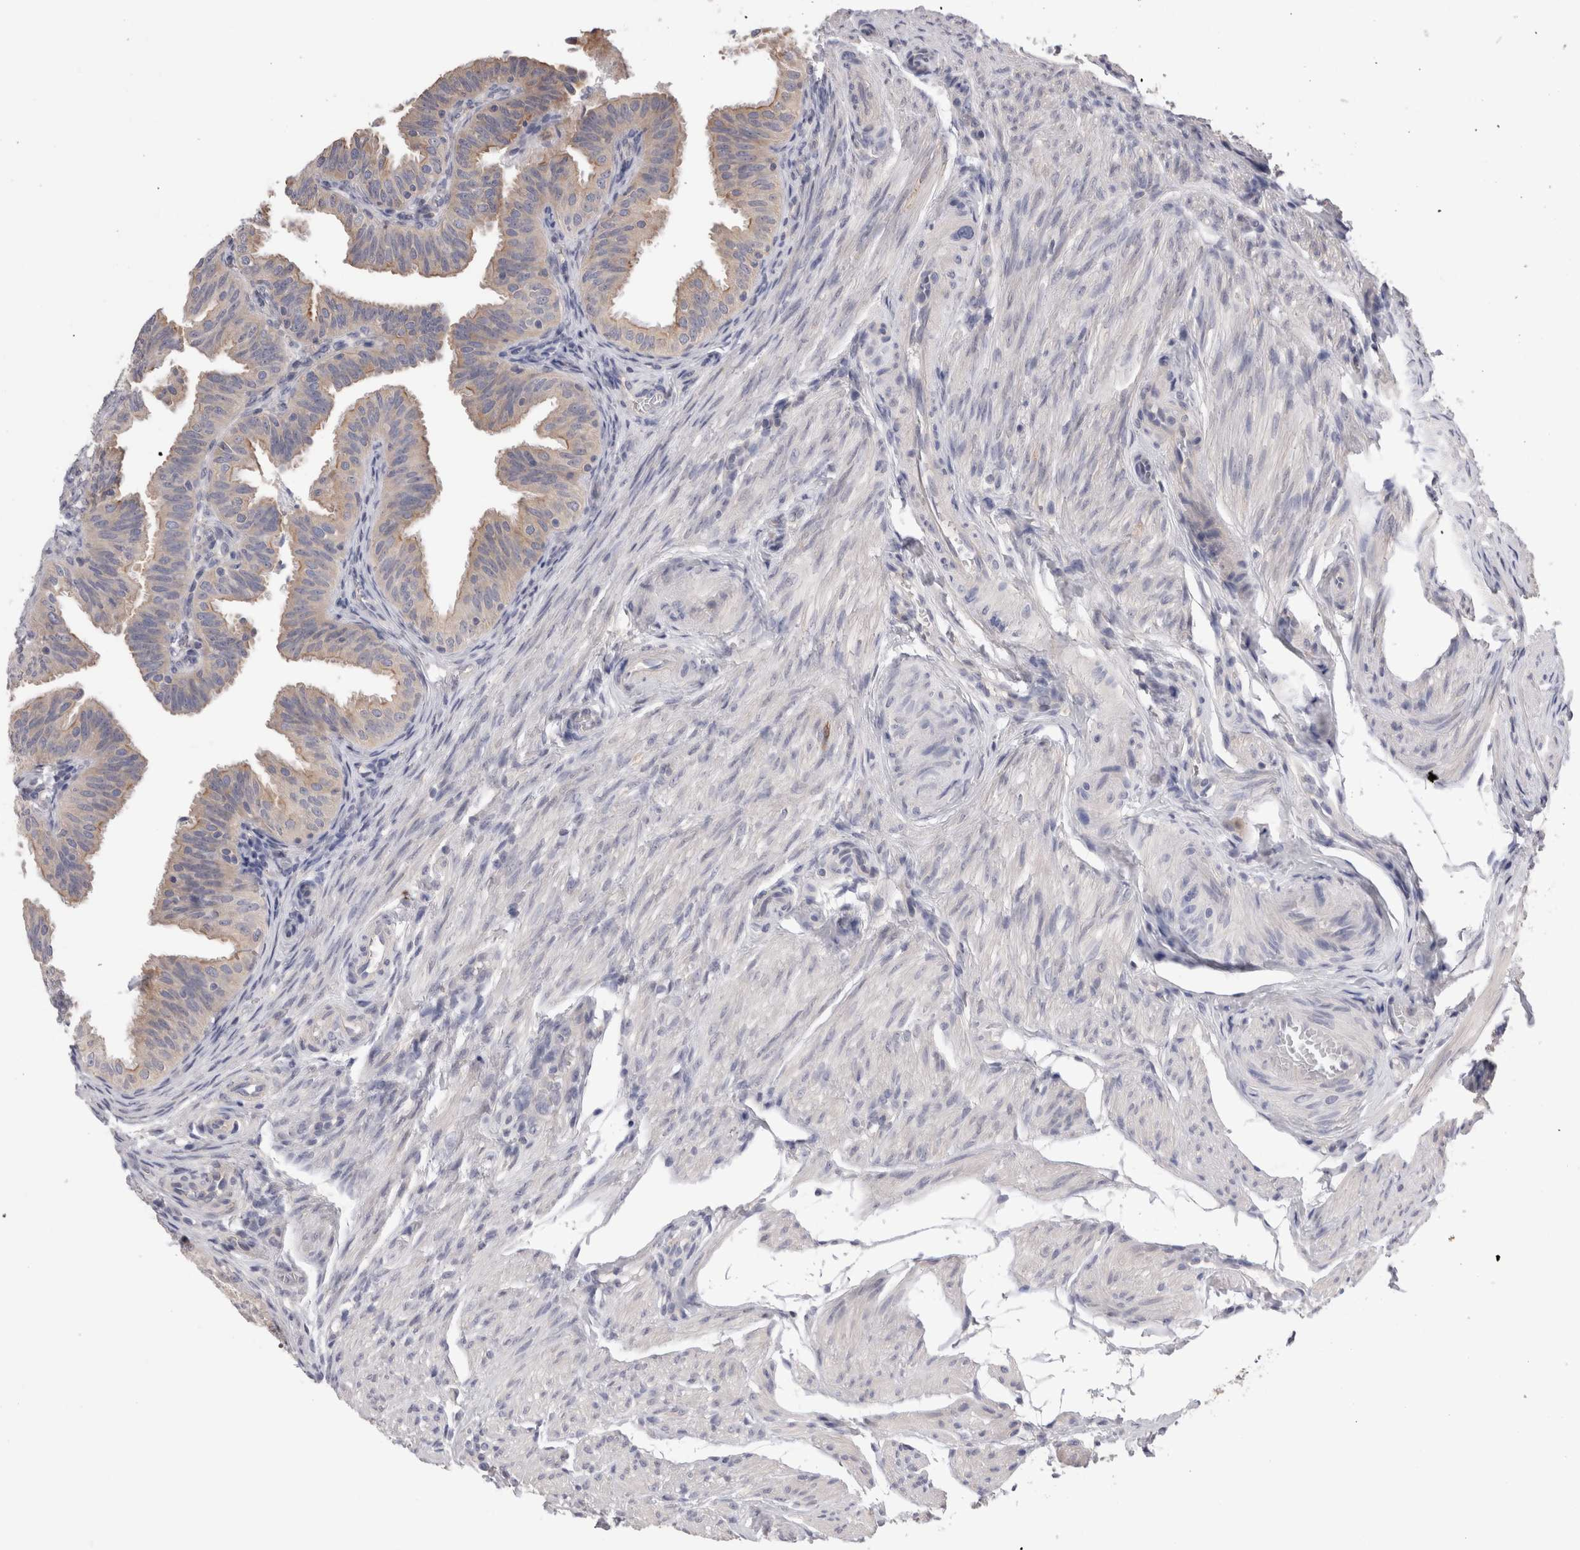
{"staining": {"intensity": "weak", "quantity": ">75%", "location": "cytoplasmic/membranous"}, "tissue": "fallopian tube", "cell_type": "Glandular cells", "image_type": "normal", "snomed": [{"axis": "morphology", "description": "Normal tissue, NOS"}, {"axis": "topography", "description": "Fallopian tube"}], "caption": "Immunohistochemistry (IHC) of benign fallopian tube demonstrates low levels of weak cytoplasmic/membranous staining in about >75% of glandular cells. (Stains: DAB (3,3'-diaminobenzidine) in brown, nuclei in blue, Microscopy: brightfield microscopy at high magnification).", "gene": "OTOR", "patient": {"sex": "female", "age": 35}}